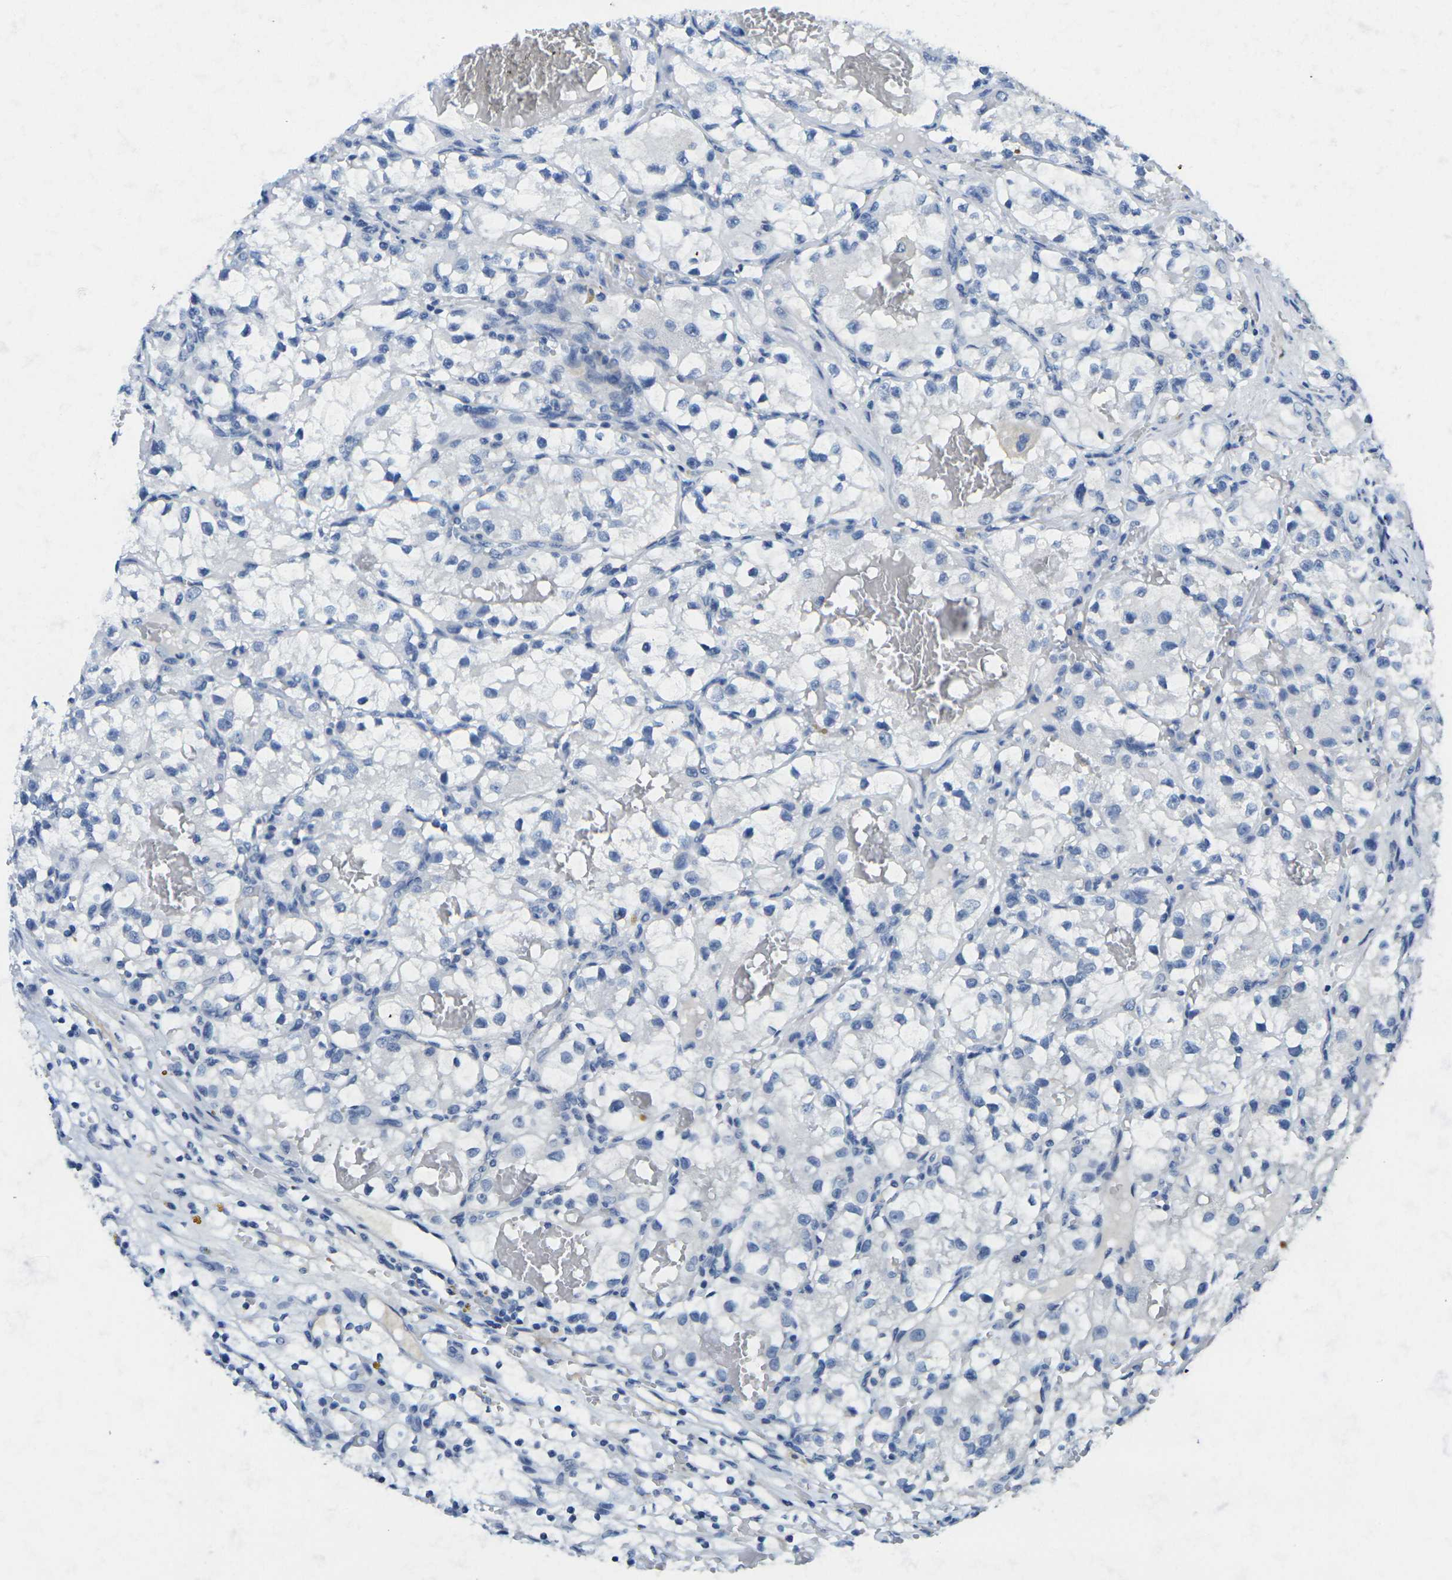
{"staining": {"intensity": "negative", "quantity": "none", "location": "none"}, "tissue": "renal cancer", "cell_type": "Tumor cells", "image_type": "cancer", "snomed": [{"axis": "morphology", "description": "Adenocarcinoma, NOS"}, {"axis": "topography", "description": "Kidney"}], "caption": "A photomicrograph of human renal adenocarcinoma is negative for staining in tumor cells.", "gene": "FAM3D", "patient": {"sex": "female", "age": 57}}